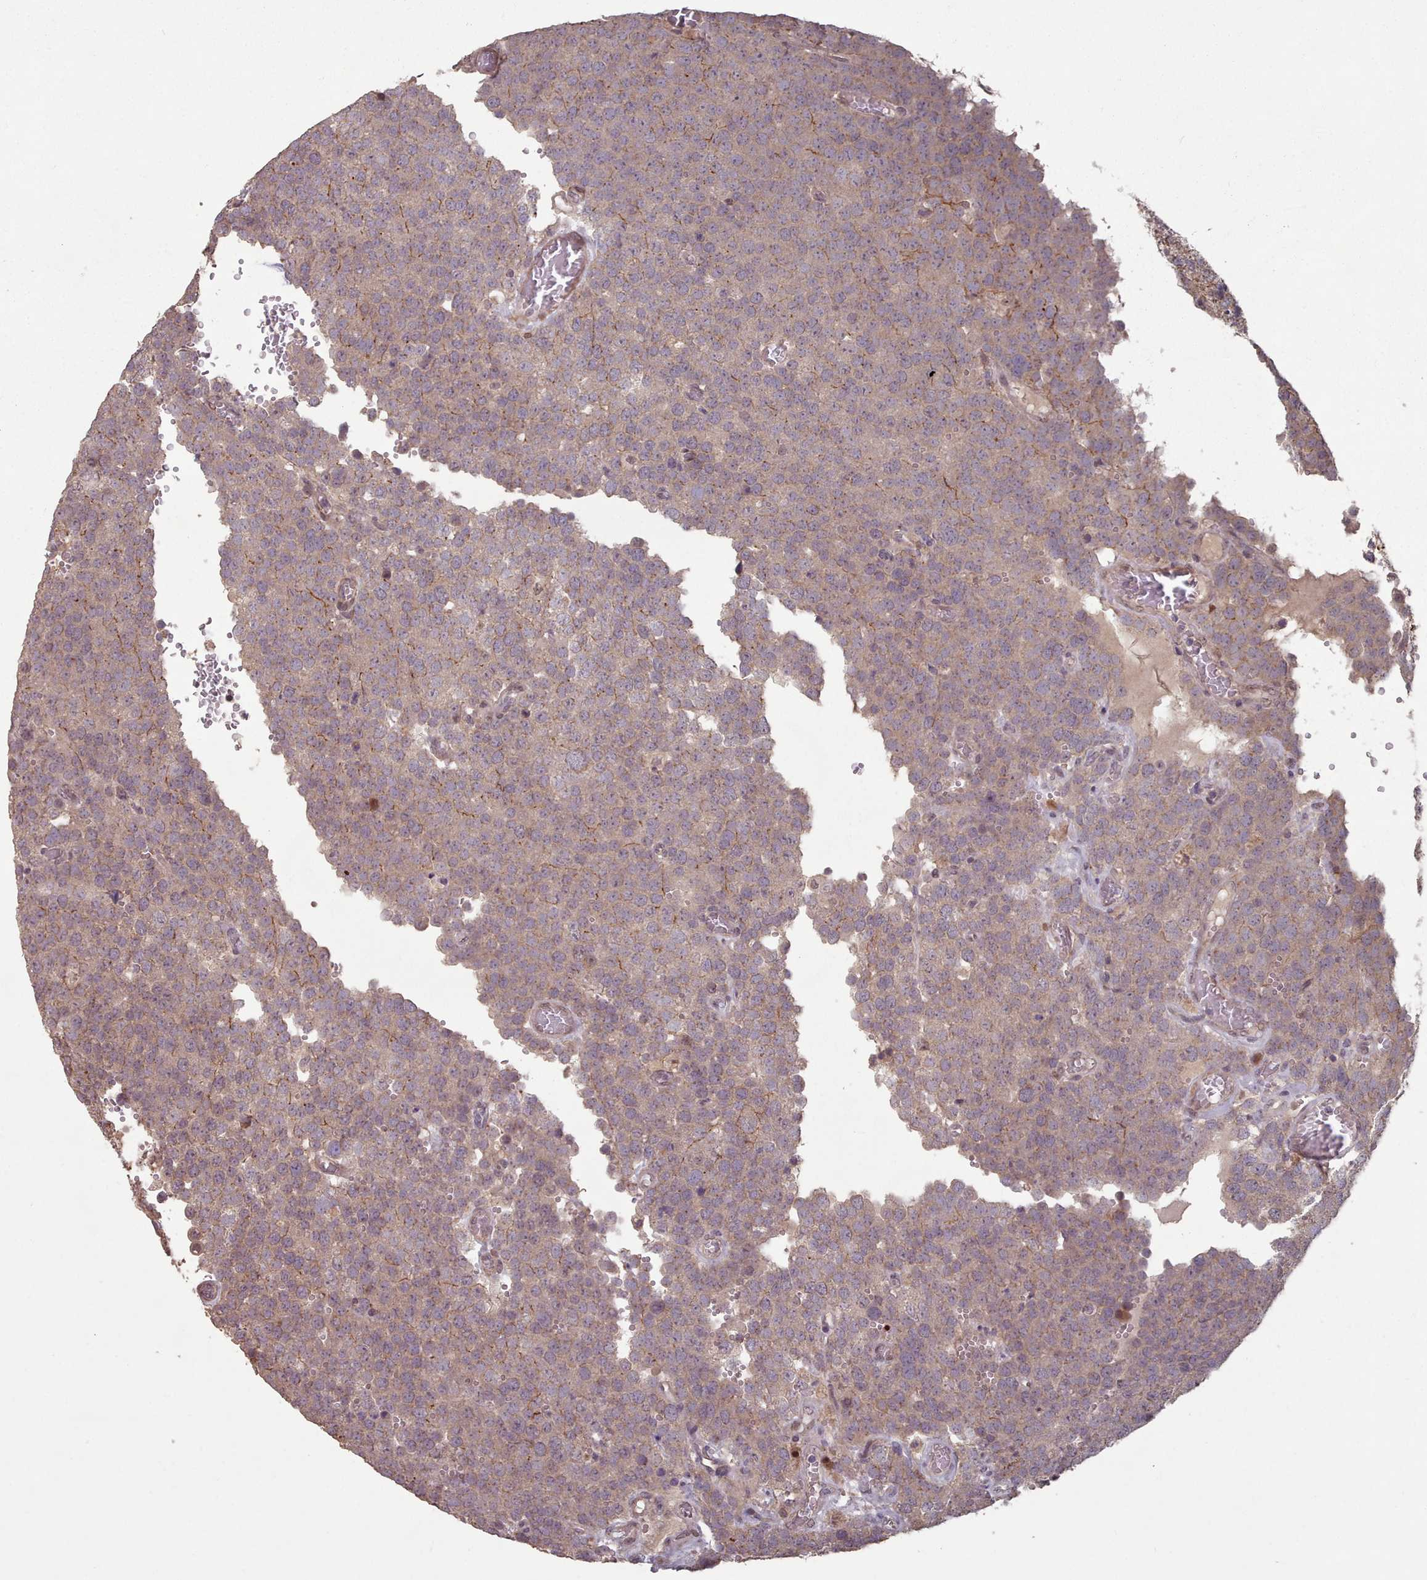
{"staining": {"intensity": "weak", "quantity": "25%-75%", "location": "cytoplasmic/membranous"}, "tissue": "testis cancer", "cell_type": "Tumor cells", "image_type": "cancer", "snomed": [{"axis": "morphology", "description": "Normal tissue, NOS"}, {"axis": "morphology", "description": "Seminoma, NOS"}, {"axis": "topography", "description": "Testis"}], "caption": "Protein analysis of seminoma (testis) tissue exhibits weak cytoplasmic/membranous expression in approximately 25%-75% of tumor cells.", "gene": "ERCC6L", "patient": {"sex": "male", "age": 71}}